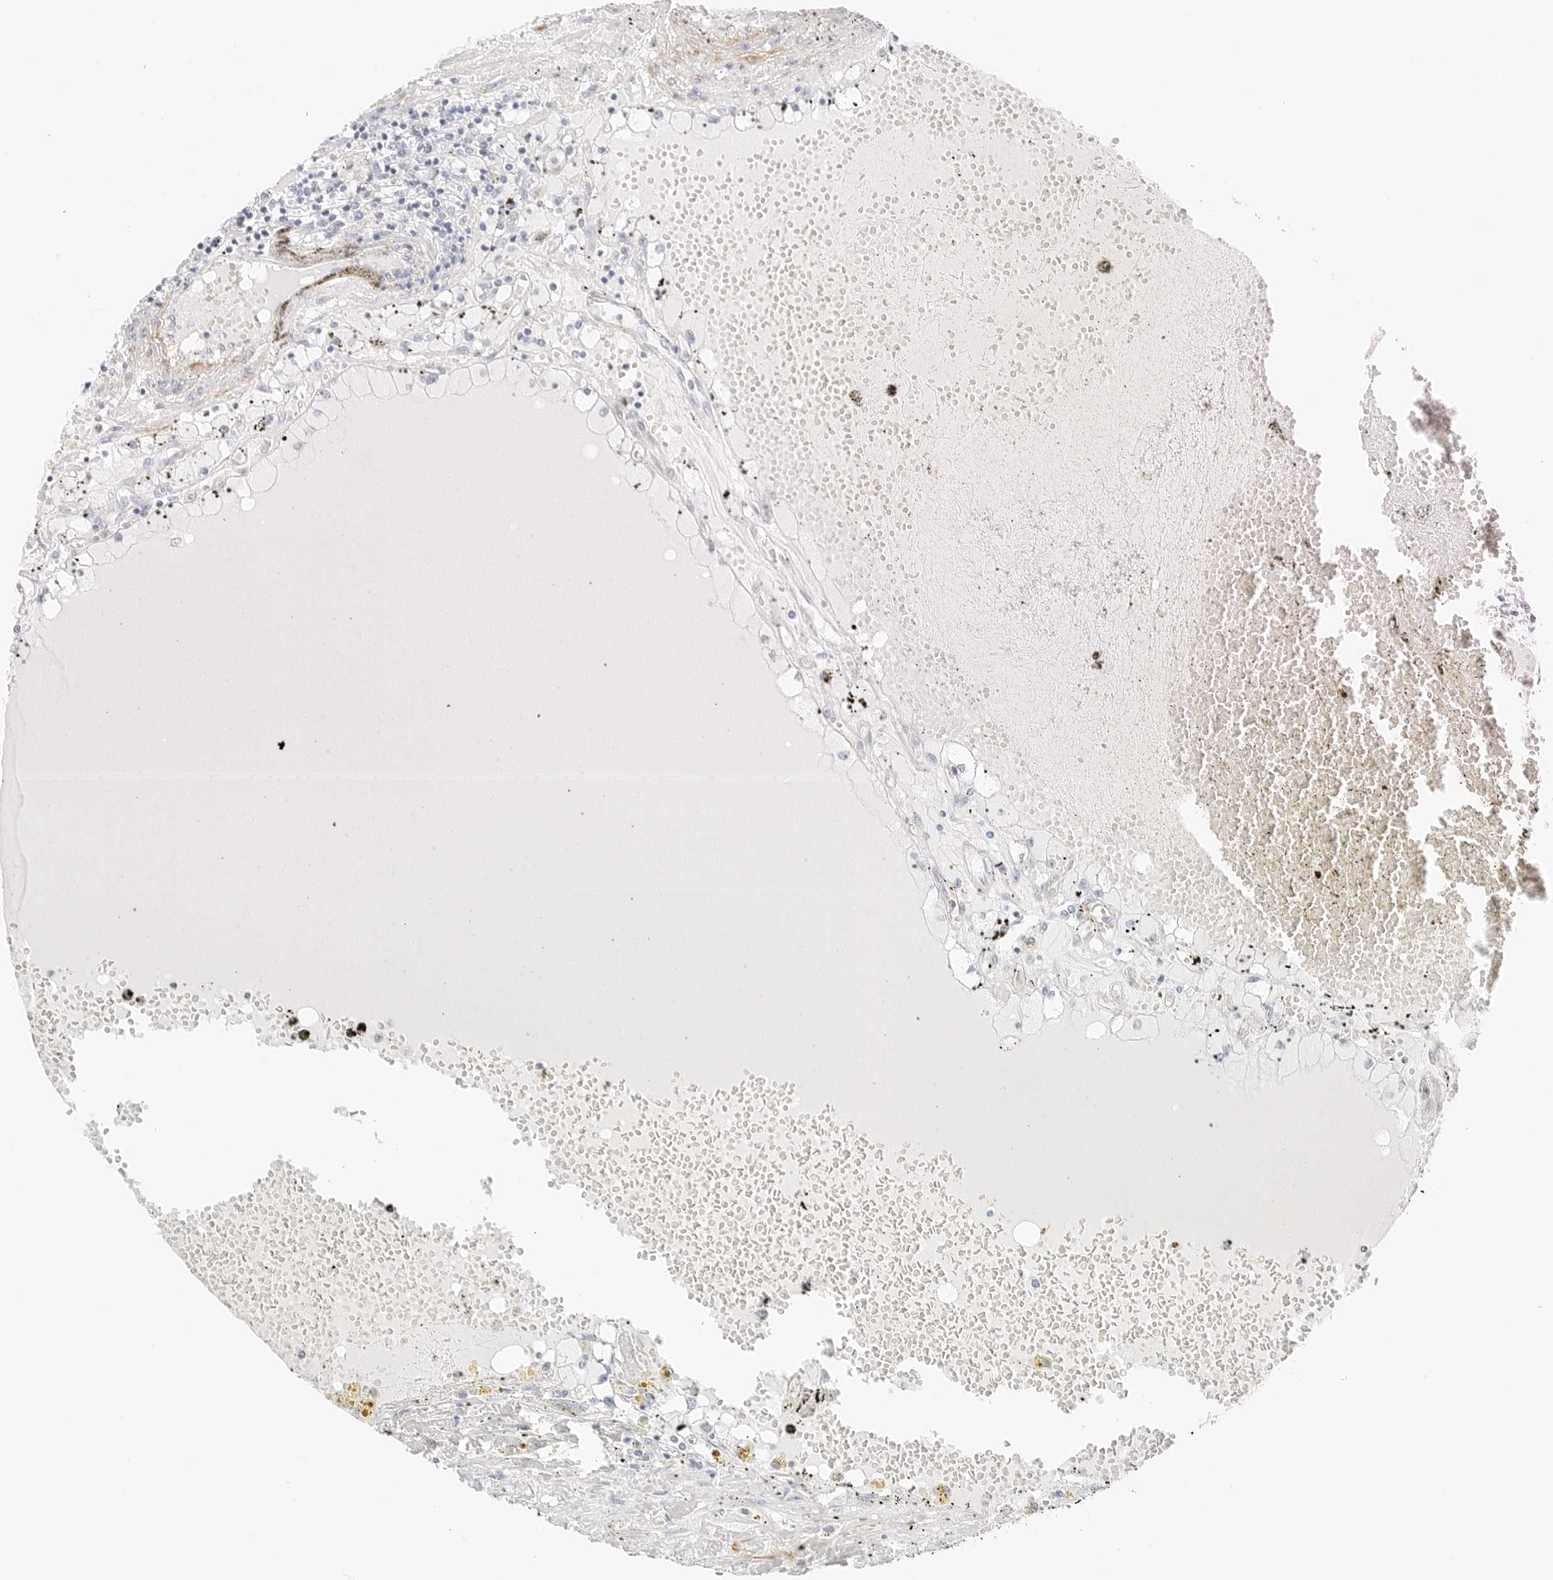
{"staining": {"intensity": "negative", "quantity": "none", "location": "none"}, "tissue": "renal cancer", "cell_type": "Tumor cells", "image_type": "cancer", "snomed": [{"axis": "morphology", "description": "Adenocarcinoma, NOS"}, {"axis": "topography", "description": "Kidney"}], "caption": "The histopathology image displays no staining of tumor cells in renal cancer.", "gene": "IQCC", "patient": {"sex": "male", "age": 56}}